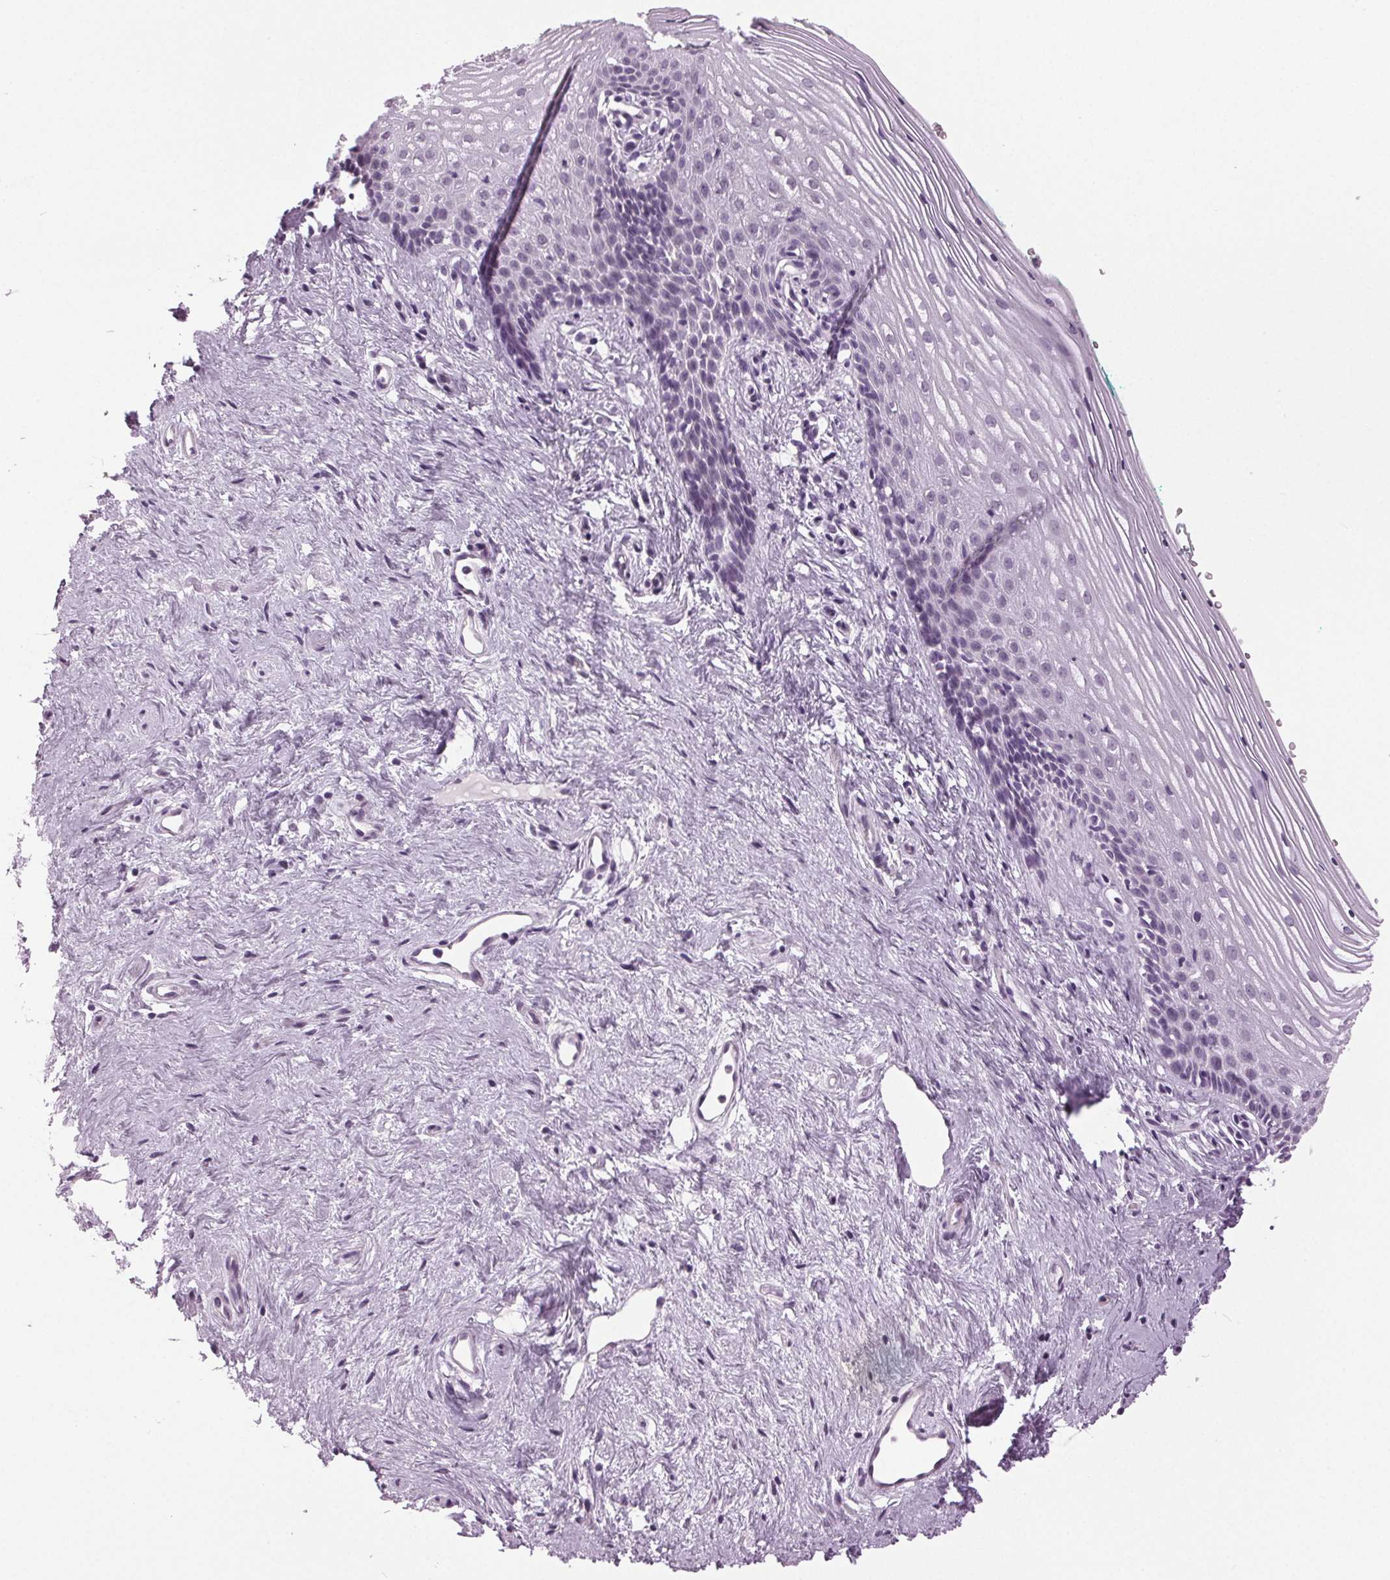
{"staining": {"intensity": "negative", "quantity": "none", "location": "none"}, "tissue": "vagina", "cell_type": "Squamous epithelial cells", "image_type": "normal", "snomed": [{"axis": "morphology", "description": "Normal tissue, NOS"}, {"axis": "topography", "description": "Vagina"}], "caption": "Unremarkable vagina was stained to show a protein in brown. There is no significant positivity in squamous epithelial cells. The staining was performed using DAB to visualize the protein expression in brown, while the nuclei were stained in blue with hematoxylin (Magnification: 20x).", "gene": "DNAH12", "patient": {"sex": "female", "age": 42}}